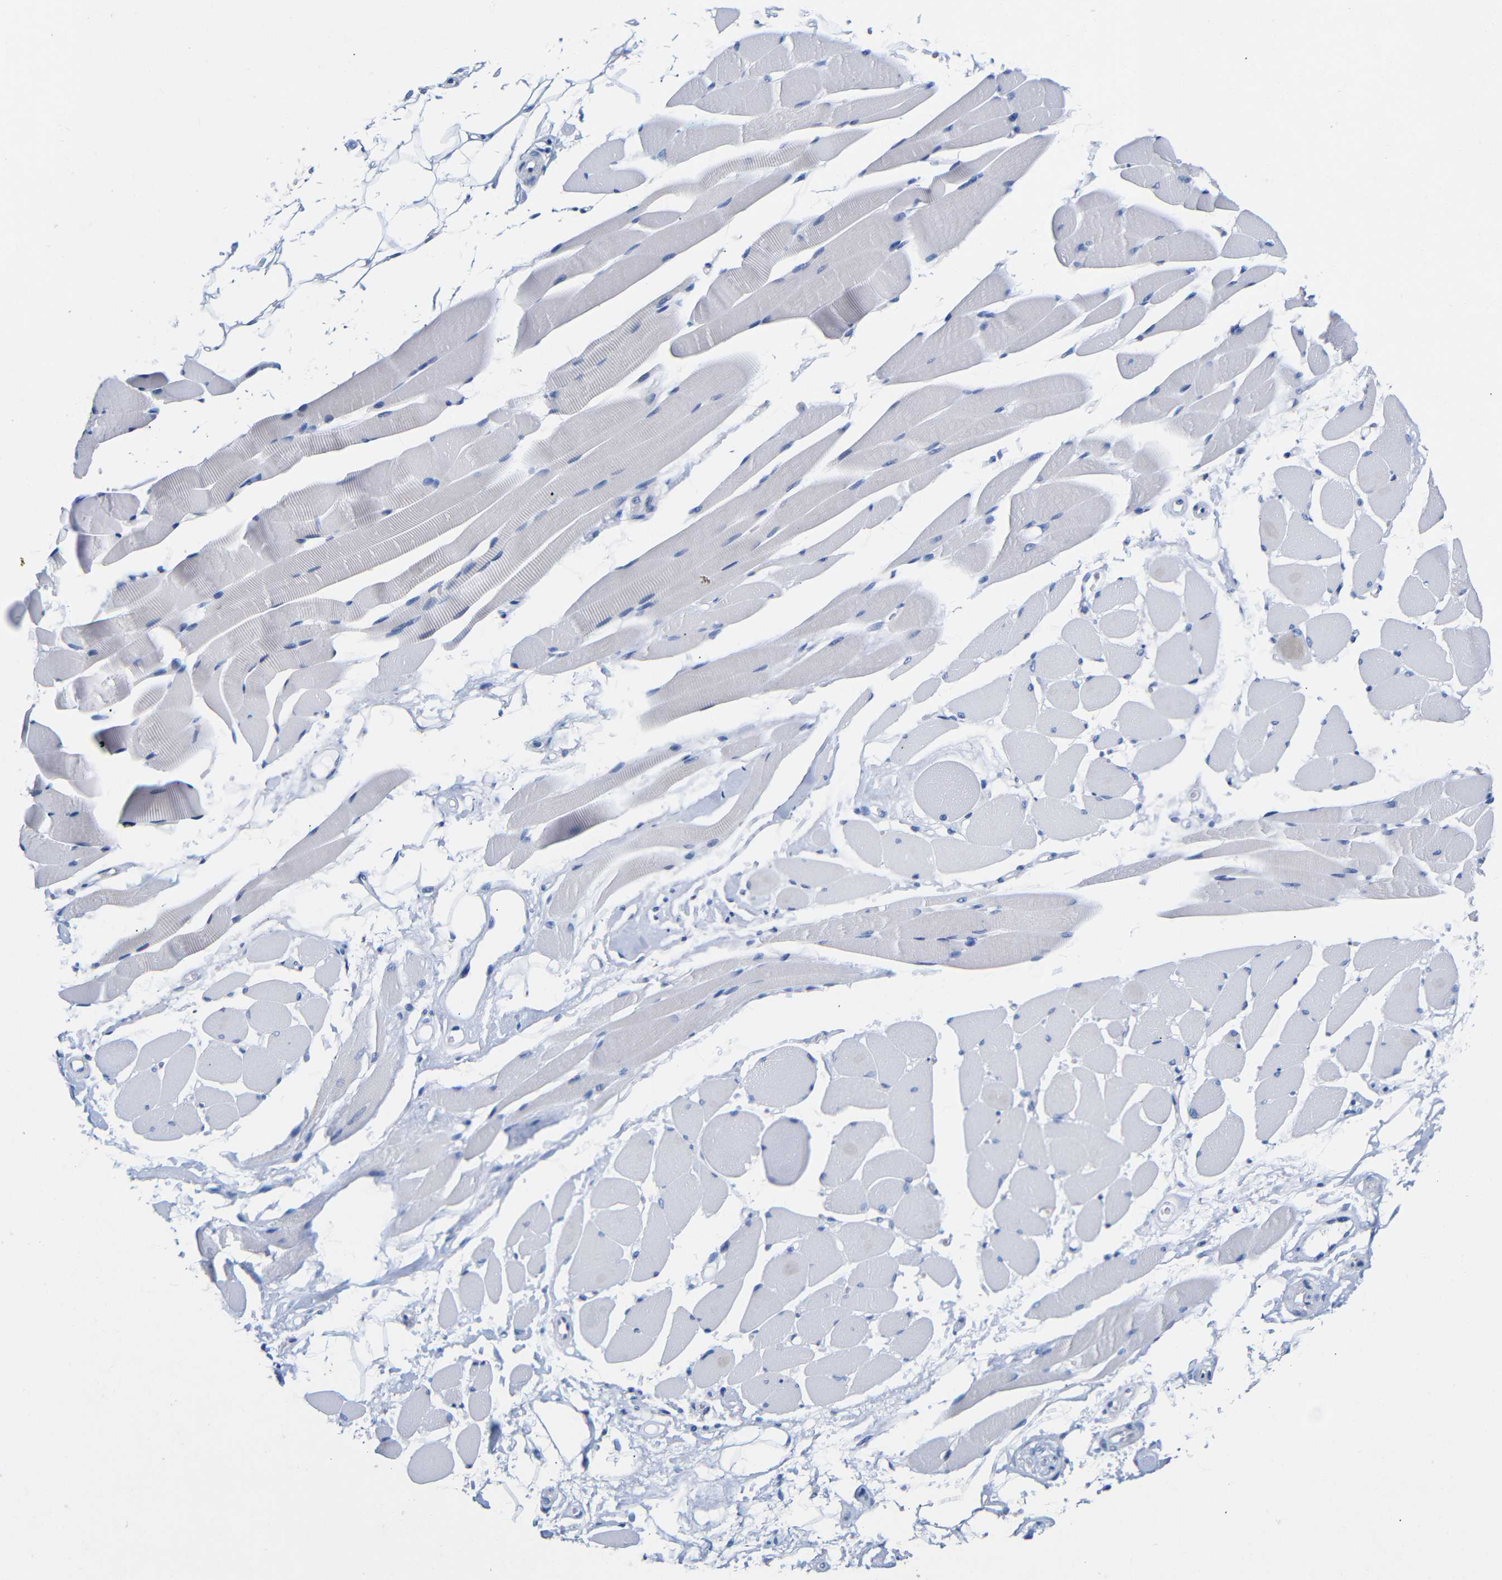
{"staining": {"intensity": "negative", "quantity": "none", "location": "none"}, "tissue": "skeletal muscle", "cell_type": "Myocytes", "image_type": "normal", "snomed": [{"axis": "morphology", "description": "Normal tissue, NOS"}, {"axis": "topography", "description": "Skeletal muscle"}, {"axis": "topography", "description": "Peripheral nerve tissue"}], "caption": "Immunohistochemistry of benign skeletal muscle exhibits no staining in myocytes.", "gene": "CGNL1", "patient": {"sex": "female", "age": 84}}